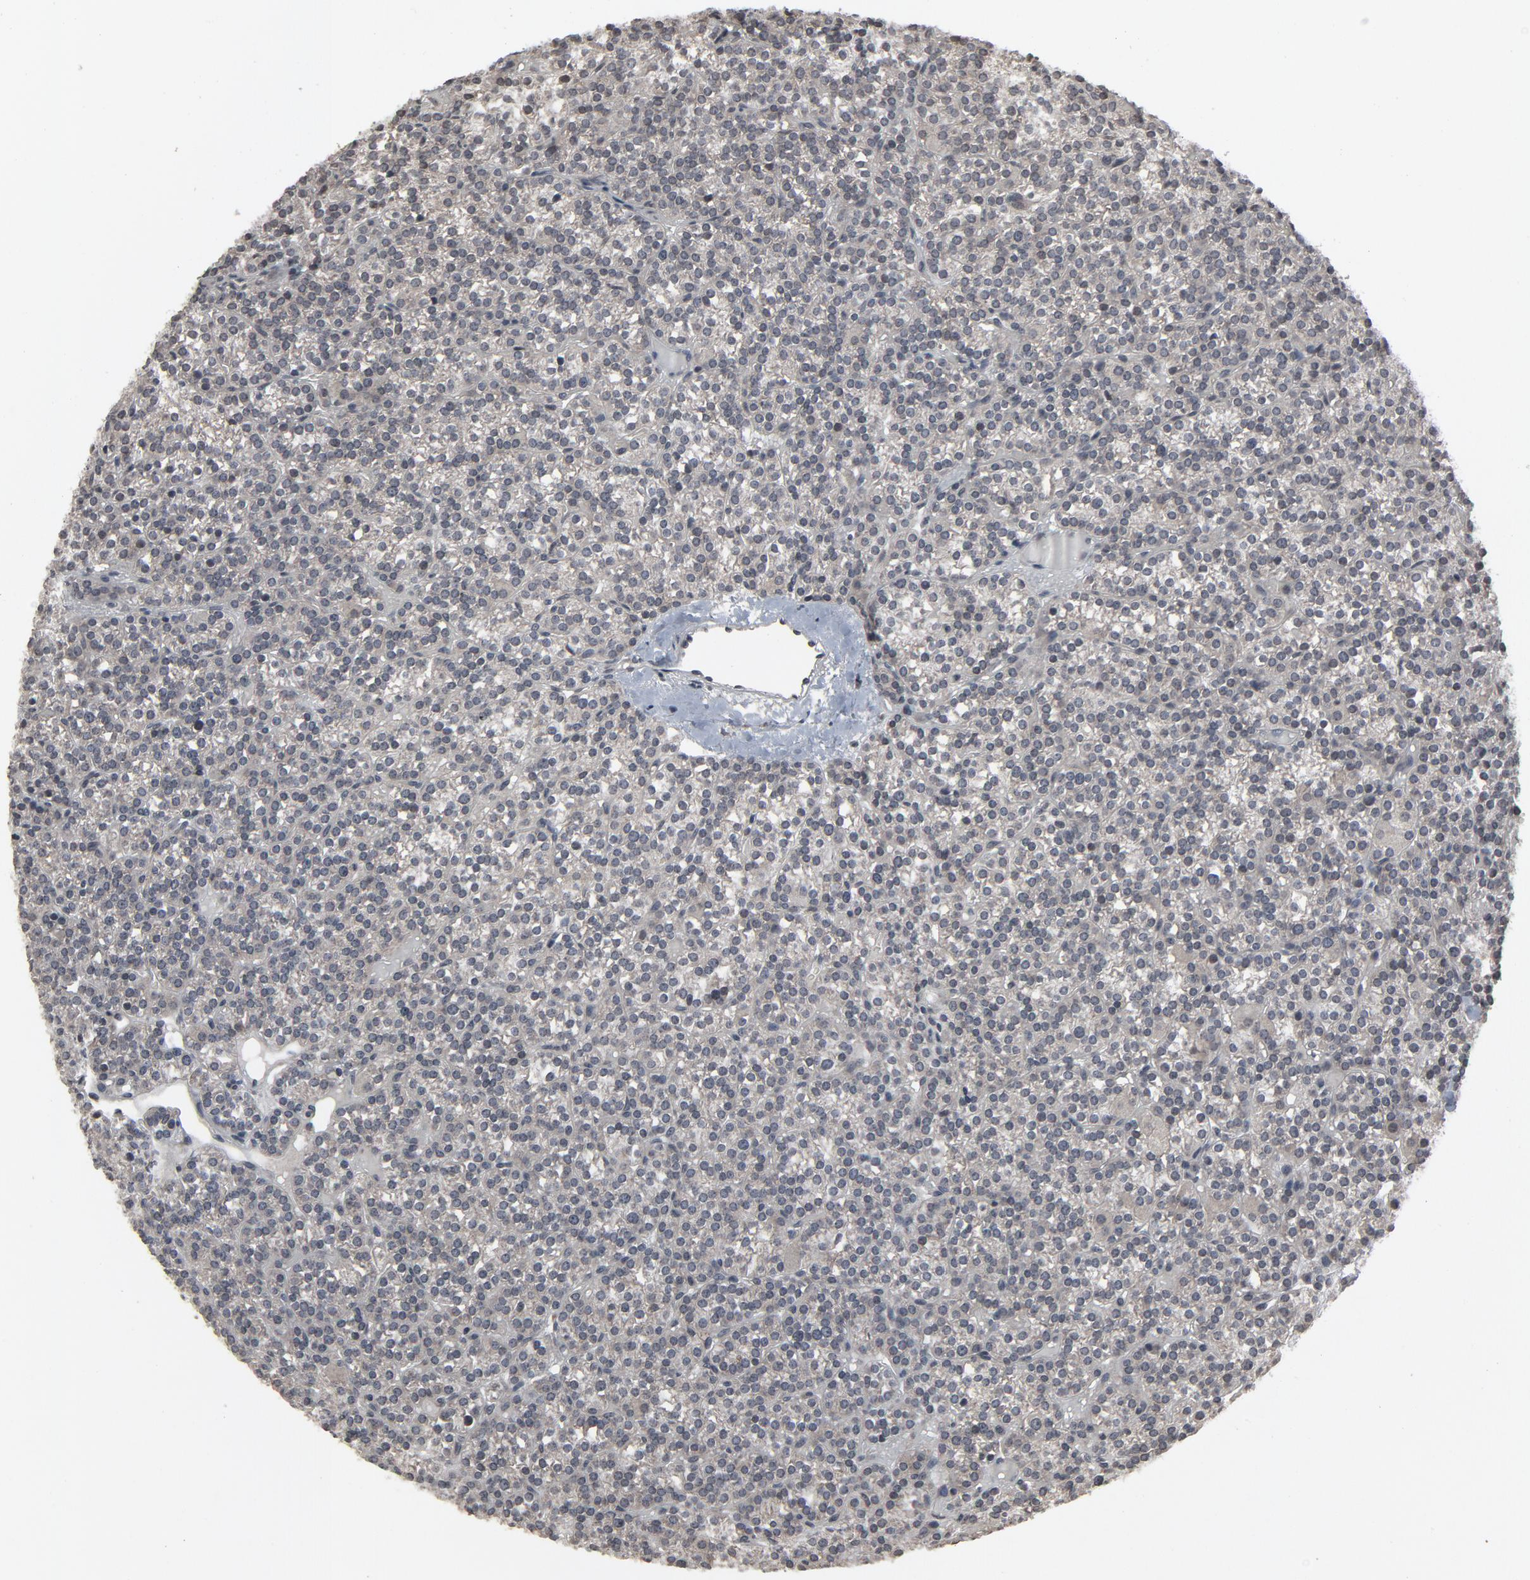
{"staining": {"intensity": "weak", "quantity": "<25%", "location": "cytoplasmic/membranous,nuclear"}, "tissue": "parathyroid gland", "cell_type": "Glandular cells", "image_type": "normal", "snomed": [{"axis": "morphology", "description": "Normal tissue, NOS"}, {"axis": "topography", "description": "Parathyroid gland"}], "caption": "IHC photomicrograph of benign parathyroid gland stained for a protein (brown), which shows no expression in glandular cells. (Brightfield microscopy of DAB (3,3'-diaminobenzidine) immunohistochemistry (IHC) at high magnification).", "gene": "POM121", "patient": {"sex": "female", "age": 50}}